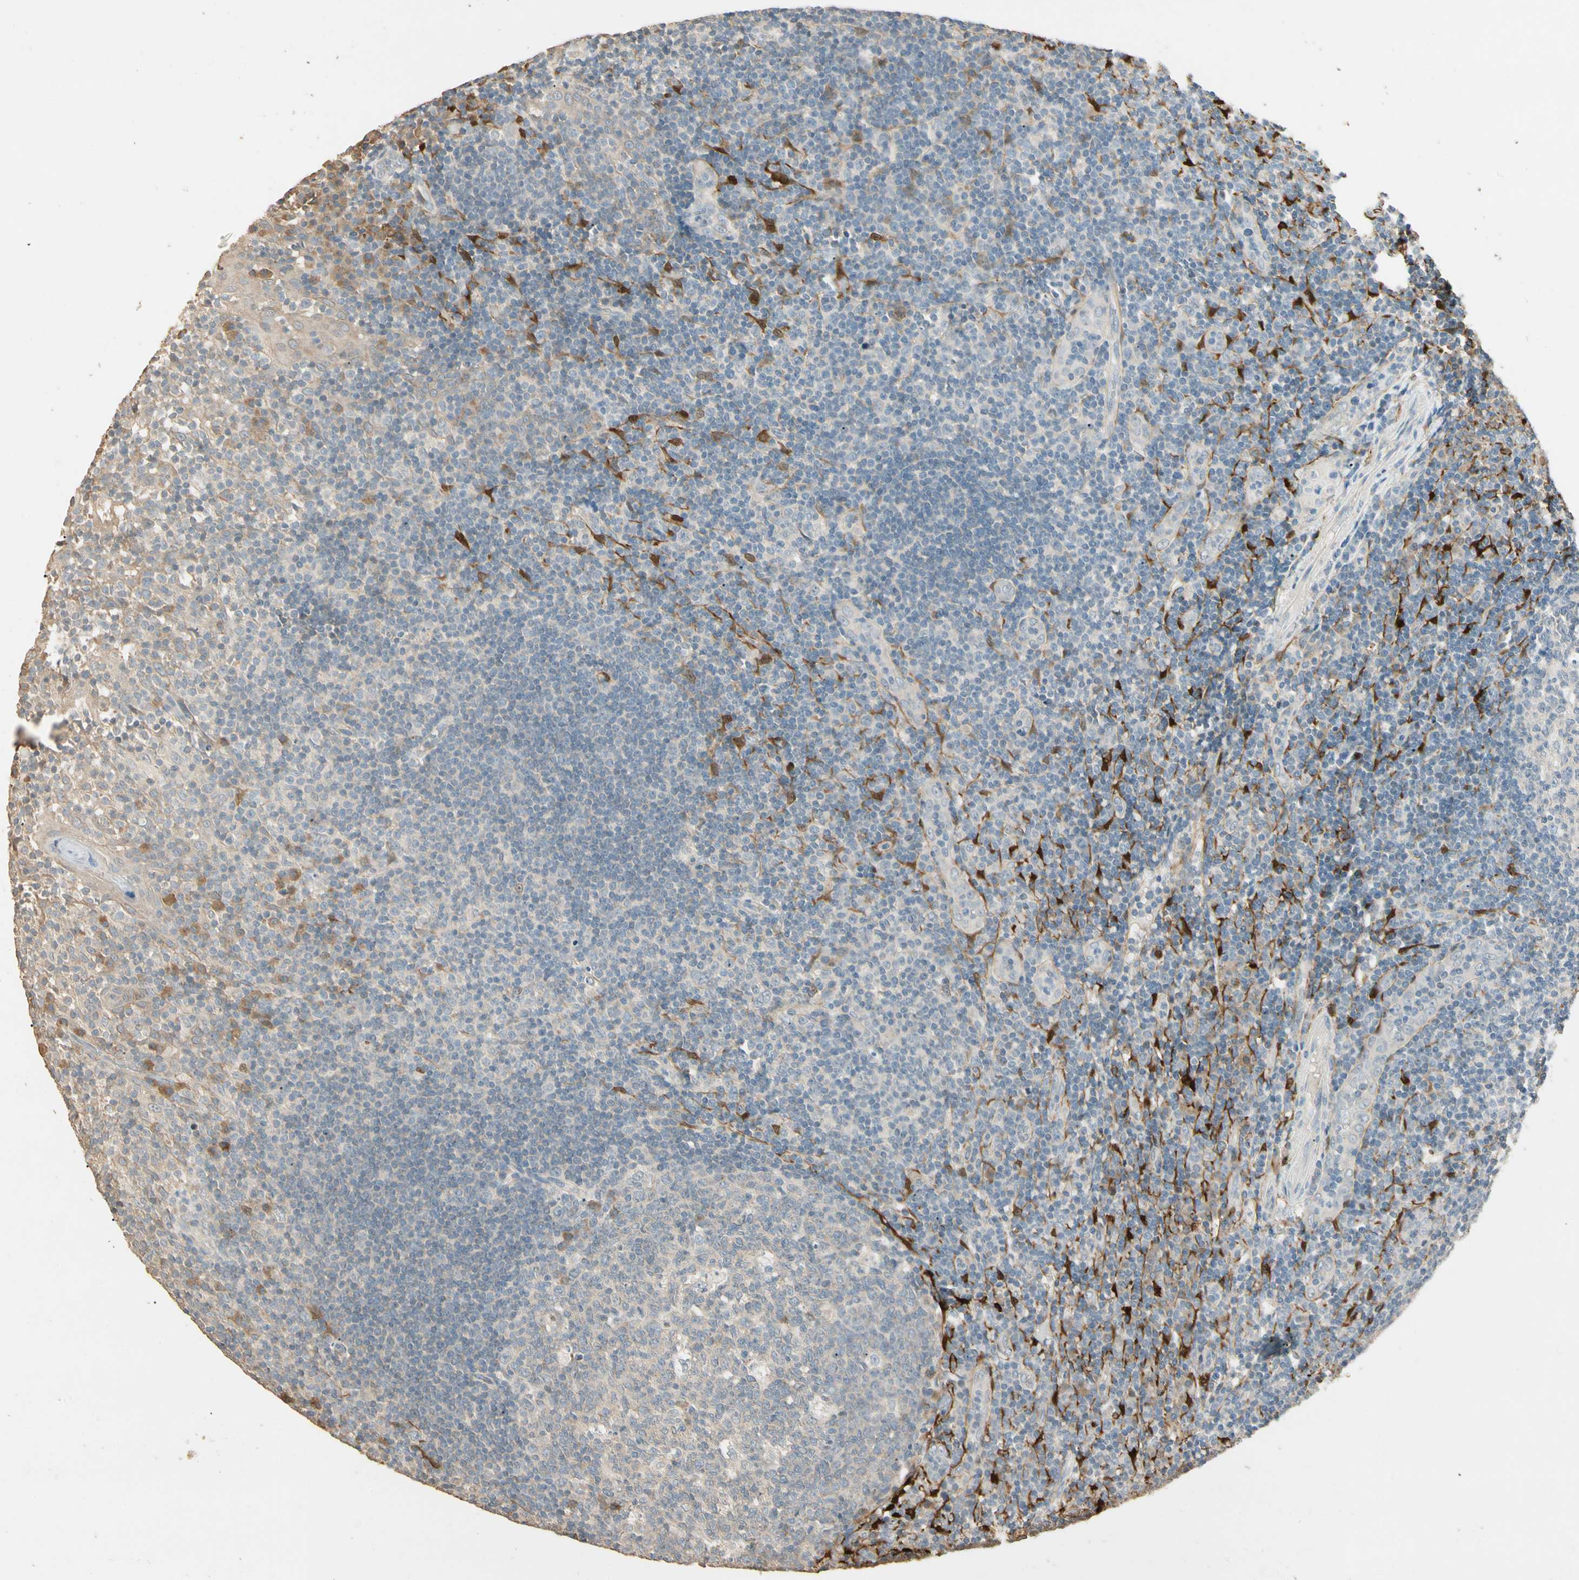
{"staining": {"intensity": "negative", "quantity": "none", "location": "none"}, "tissue": "tonsil", "cell_type": "Germinal center cells", "image_type": "normal", "snomed": [{"axis": "morphology", "description": "Normal tissue, NOS"}, {"axis": "topography", "description": "Tonsil"}], "caption": "DAB immunohistochemical staining of normal human tonsil demonstrates no significant positivity in germinal center cells.", "gene": "GNE", "patient": {"sex": "female", "age": 40}}